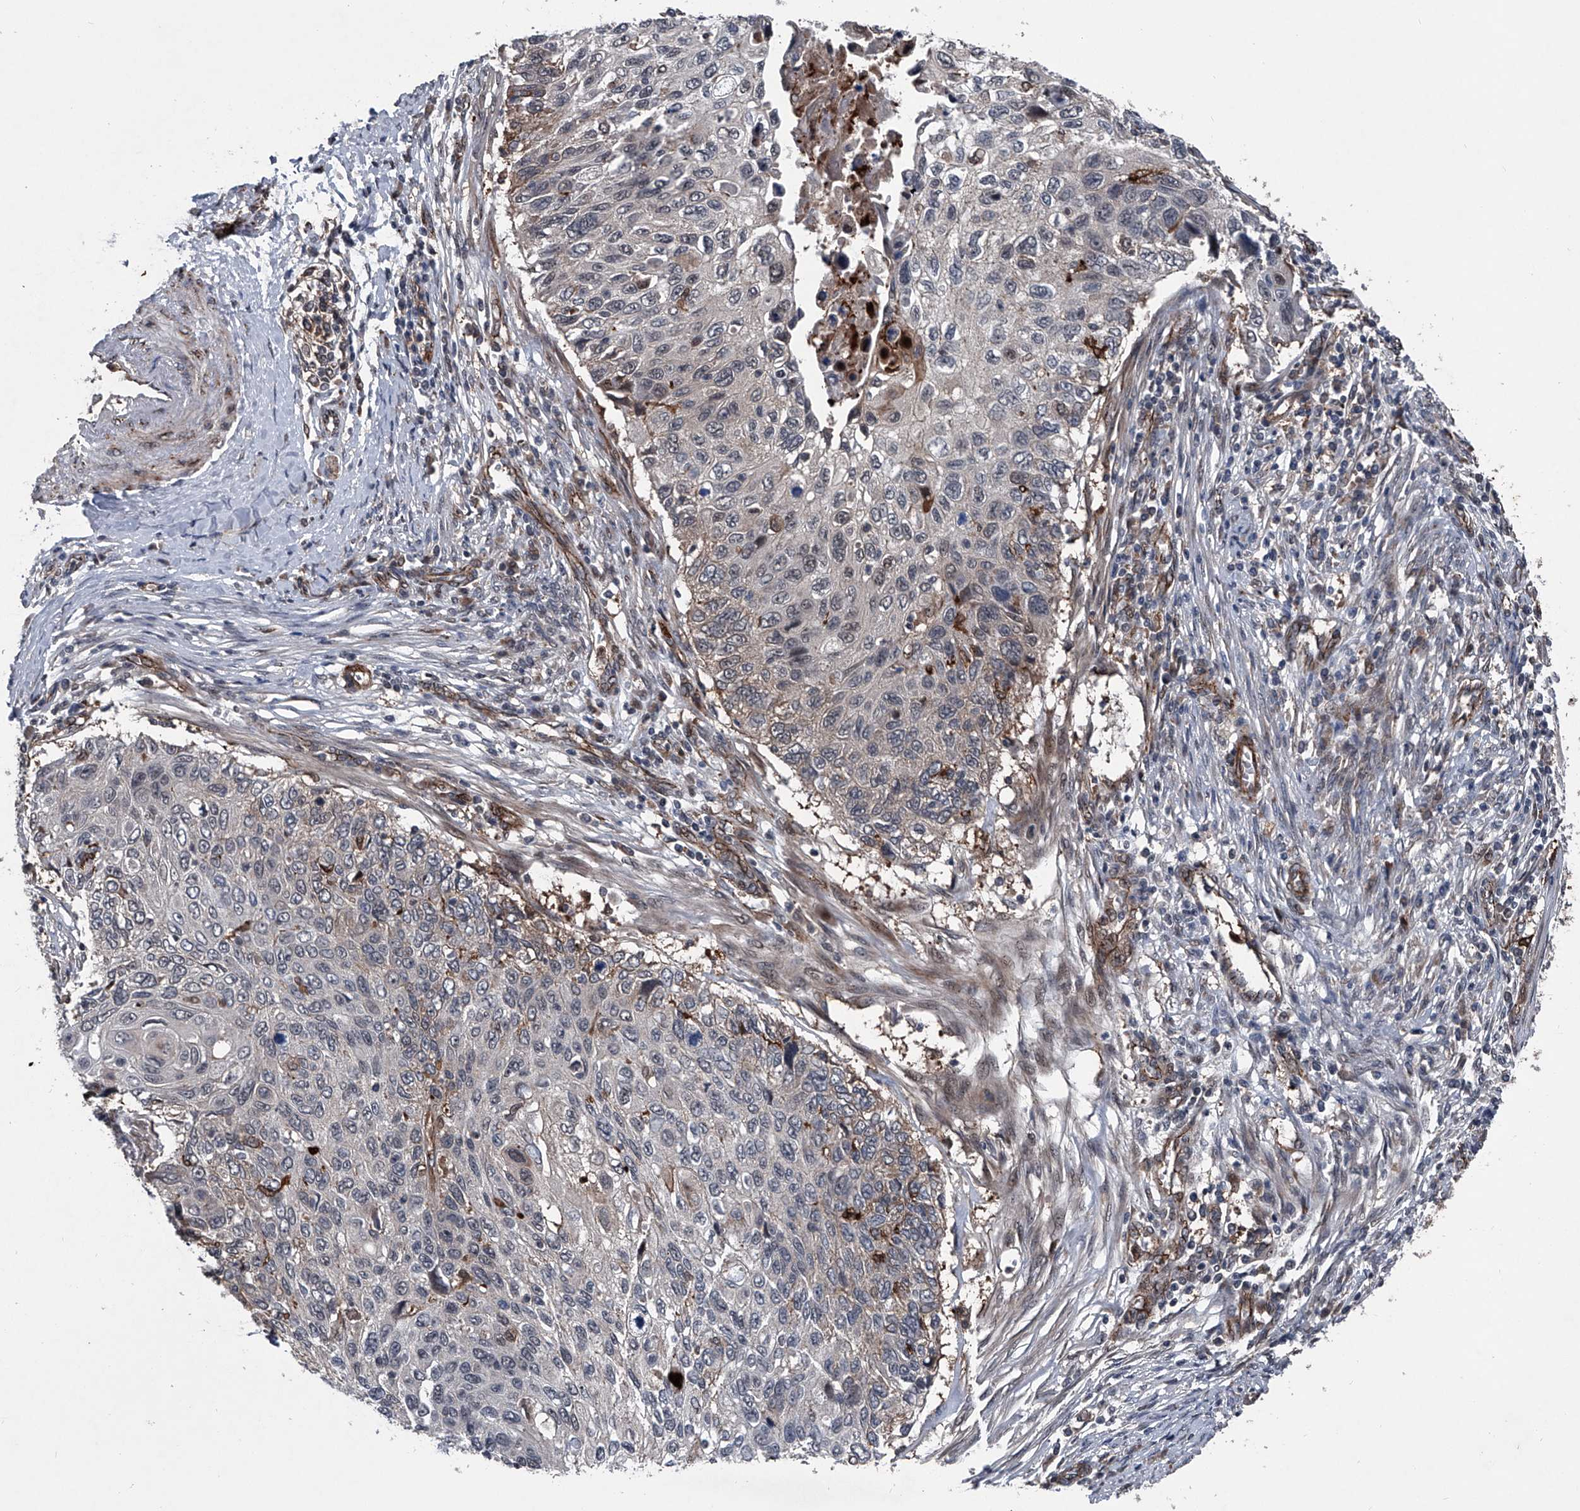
{"staining": {"intensity": "weak", "quantity": "<25%", "location": "cytoplasmic/membranous,nuclear"}, "tissue": "cervical cancer", "cell_type": "Tumor cells", "image_type": "cancer", "snomed": [{"axis": "morphology", "description": "Squamous cell carcinoma, NOS"}, {"axis": "topography", "description": "Cervix"}], "caption": "IHC of squamous cell carcinoma (cervical) reveals no staining in tumor cells.", "gene": "MAPKAP1", "patient": {"sex": "female", "age": 70}}